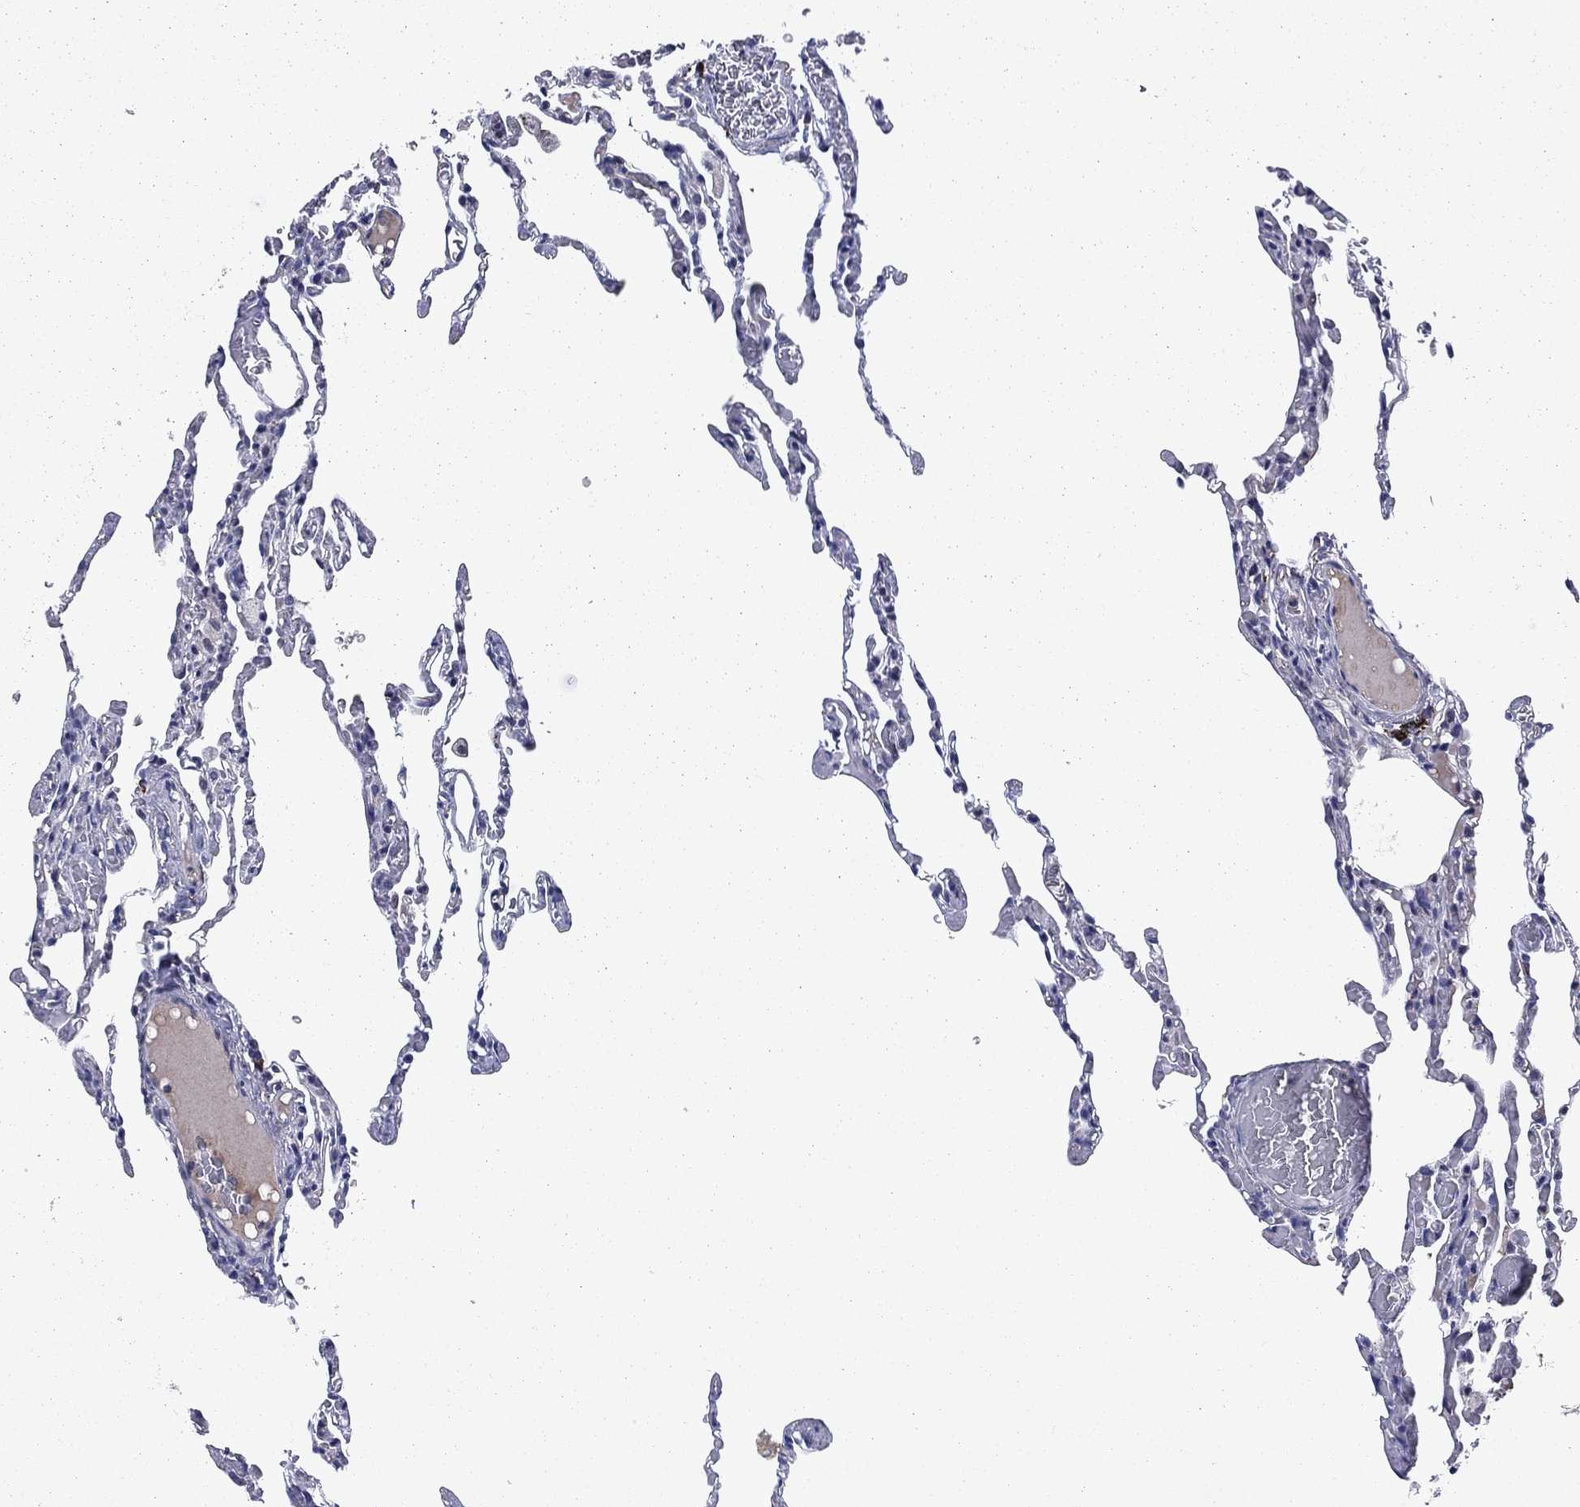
{"staining": {"intensity": "negative", "quantity": "none", "location": "none"}, "tissue": "lung", "cell_type": "Alveolar cells", "image_type": "normal", "snomed": [{"axis": "morphology", "description": "Normal tissue, NOS"}, {"axis": "topography", "description": "Lung"}], "caption": "This is an IHC micrograph of unremarkable lung. There is no positivity in alveolar cells.", "gene": "ECM1", "patient": {"sex": "female", "age": 43}}